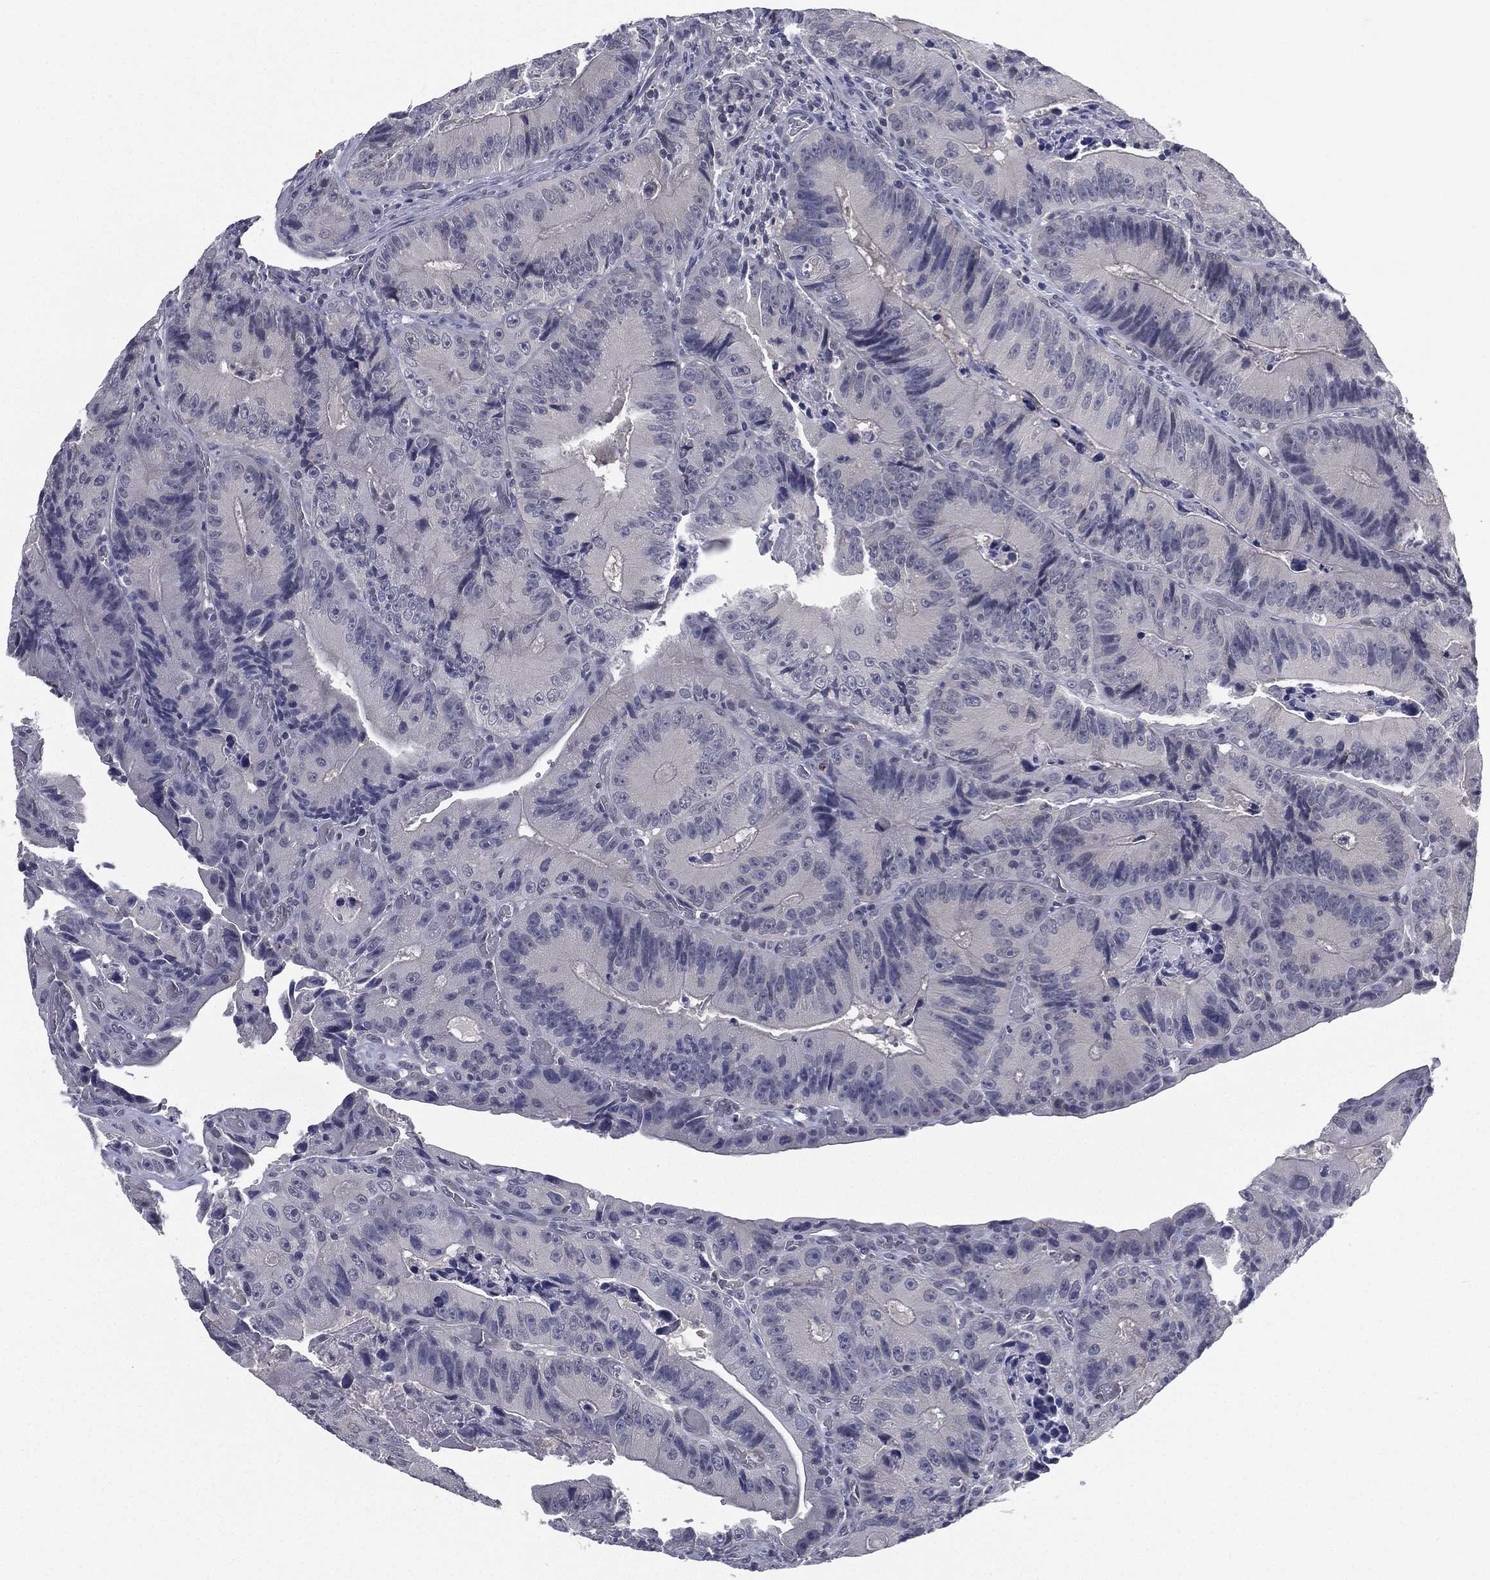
{"staining": {"intensity": "negative", "quantity": "none", "location": "none"}, "tissue": "colorectal cancer", "cell_type": "Tumor cells", "image_type": "cancer", "snomed": [{"axis": "morphology", "description": "Adenocarcinoma, NOS"}, {"axis": "topography", "description": "Colon"}], "caption": "Immunohistochemistry (IHC) photomicrograph of human colorectal cancer (adenocarcinoma) stained for a protein (brown), which displays no staining in tumor cells.", "gene": "IFT27", "patient": {"sex": "female", "age": 86}}